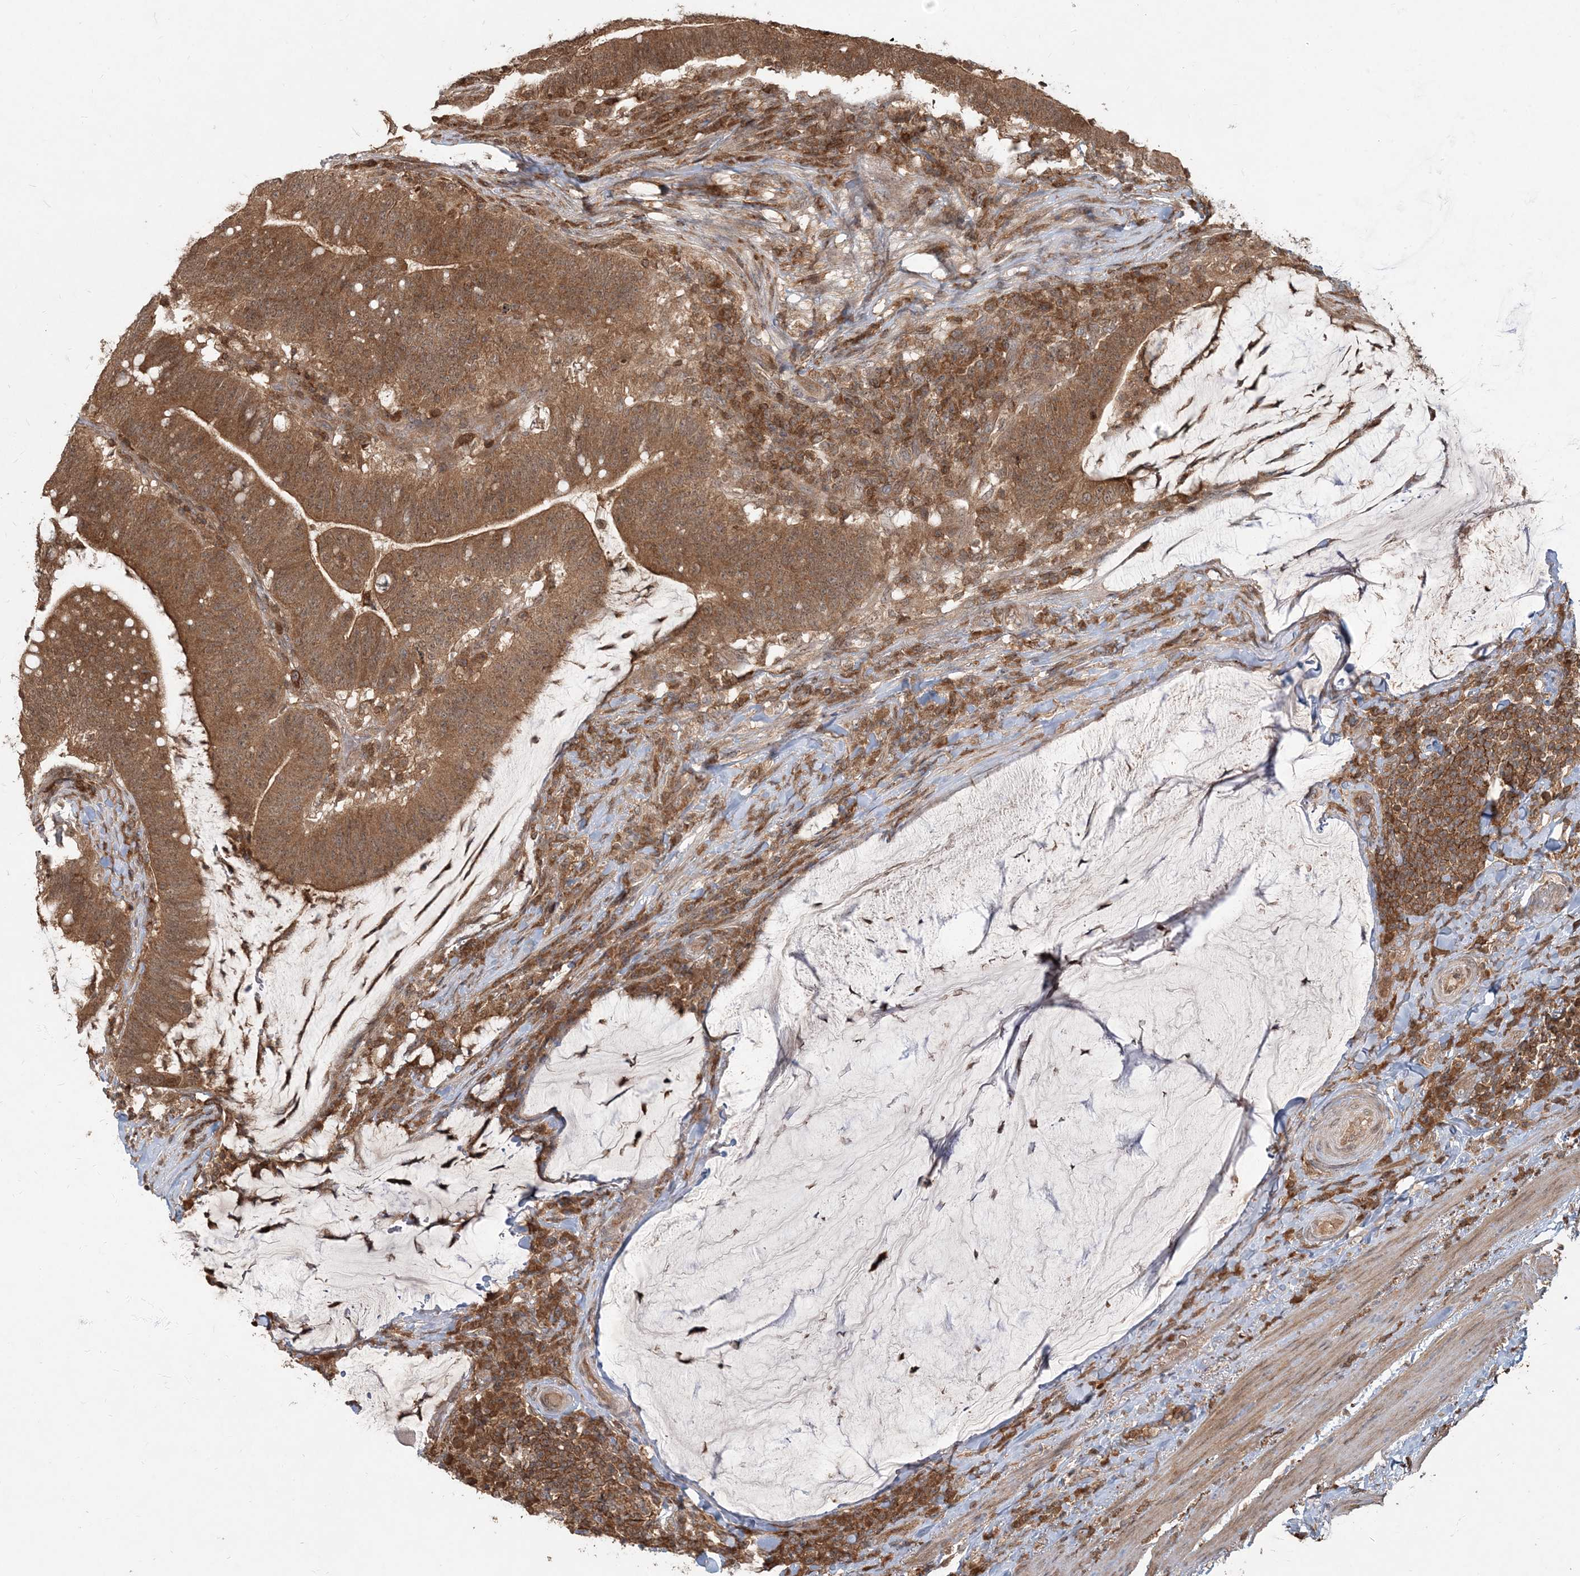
{"staining": {"intensity": "moderate", "quantity": ">75%", "location": "cytoplasmic/membranous"}, "tissue": "colorectal cancer", "cell_type": "Tumor cells", "image_type": "cancer", "snomed": [{"axis": "morphology", "description": "Normal tissue, NOS"}, {"axis": "morphology", "description": "Adenocarcinoma, NOS"}, {"axis": "topography", "description": "Colon"}], "caption": "A photomicrograph of adenocarcinoma (colorectal) stained for a protein demonstrates moderate cytoplasmic/membranous brown staining in tumor cells.", "gene": "CAB39", "patient": {"sex": "female", "age": 66}}